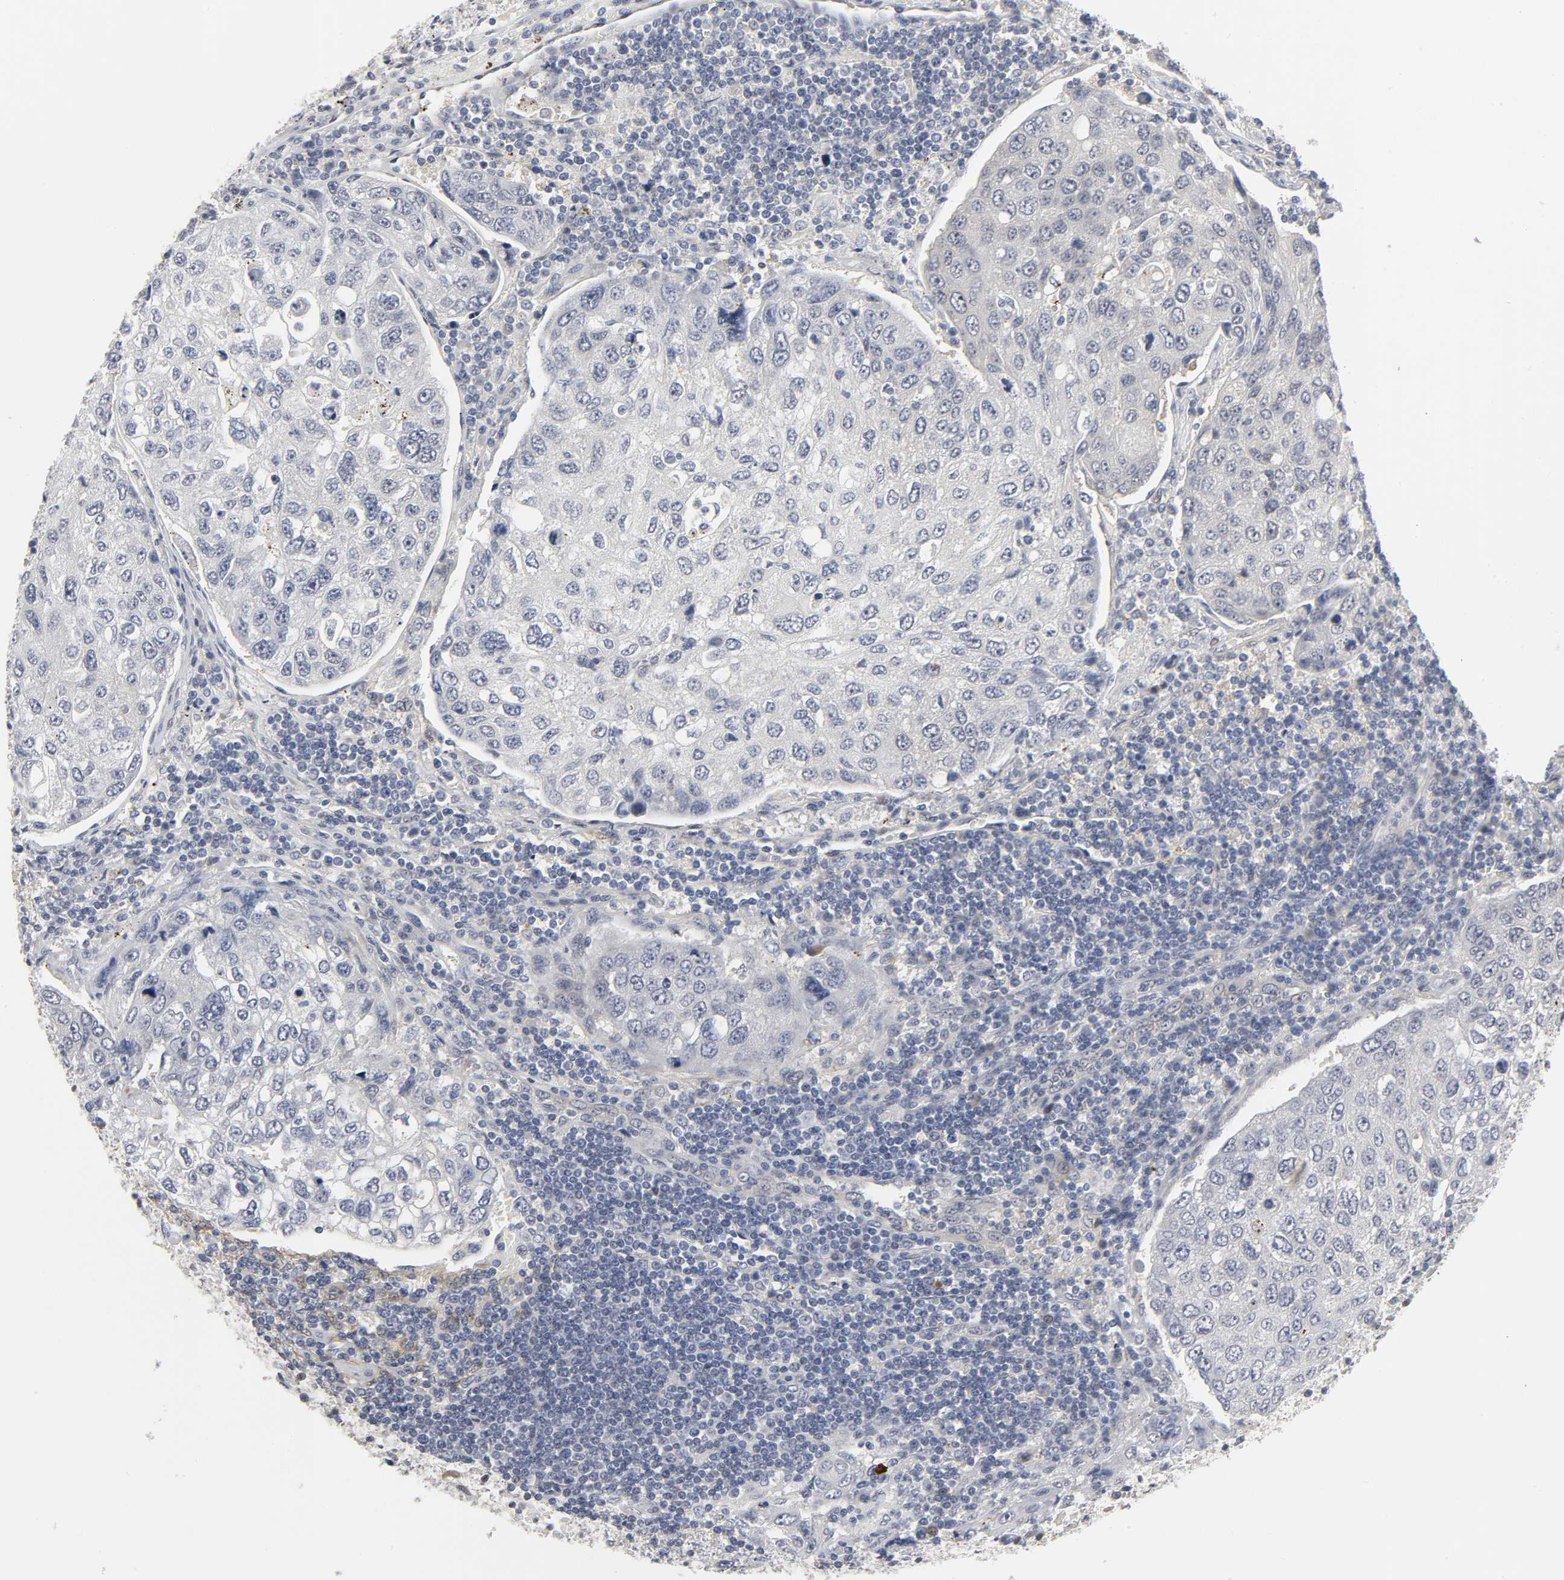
{"staining": {"intensity": "weak", "quantity": "<25%", "location": "nuclear"}, "tissue": "urothelial cancer", "cell_type": "Tumor cells", "image_type": "cancer", "snomed": [{"axis": "morphology", "description": "Urothelial carcinoma, High grade"}, {"axis": "topography", "description": "Lymph node"}, {"axis": "topography", "description": "Urinary bladder"}], "caption": "DAB immunohistochemical staining of high-grade urothelial carcinoma exhibits no significant expression in tumor cells.", "gene": "PDLIM3", "patient": {"sex": "male", "age": 51}}